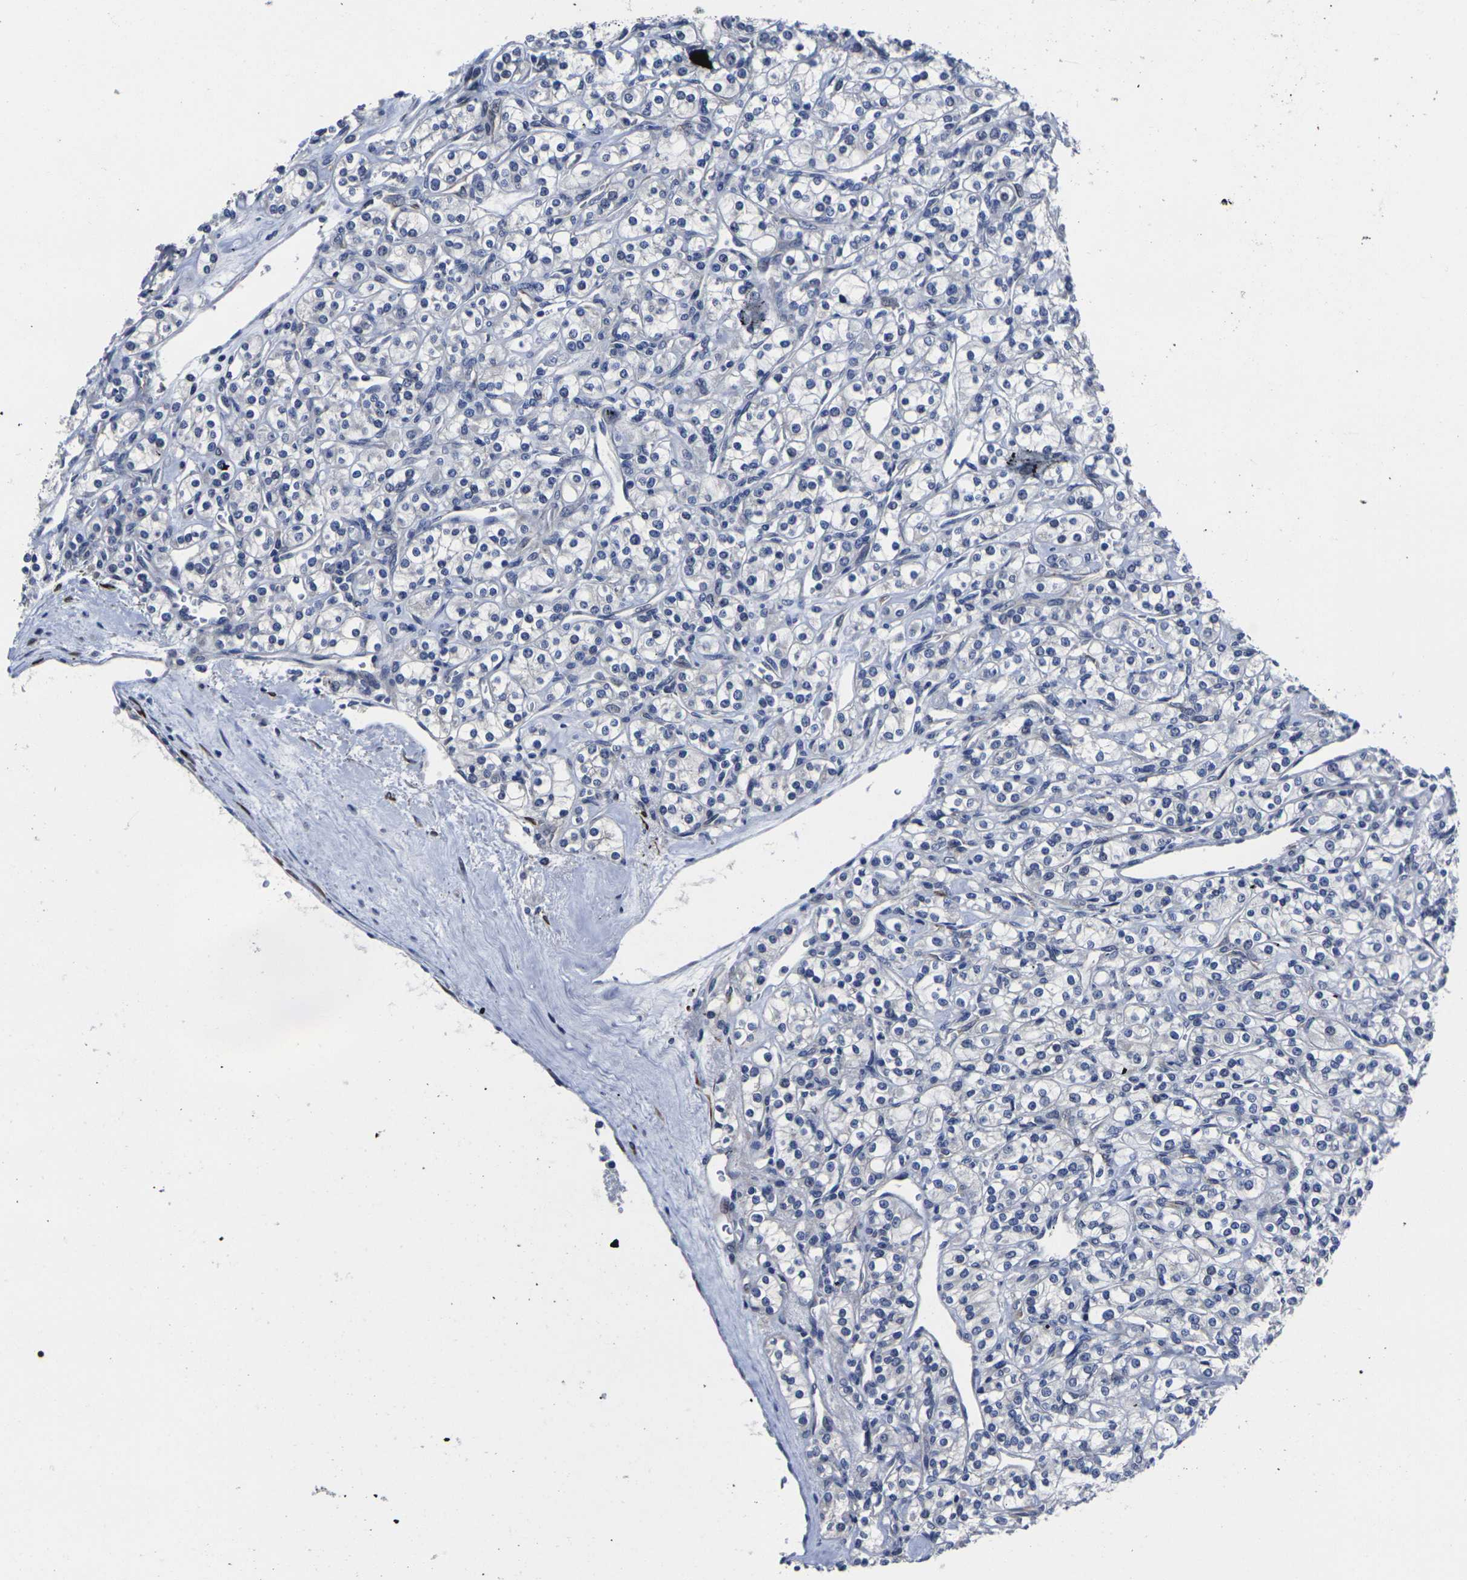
{"staining": {"intensity": "negative", "quantity": "none", "location": "none"}, "tissue": "renal cancer", "cell_type": "Tumor cells", "image_type": "cancer", "snomed": [{"axis": "morphology", "description": "Adenocarcinoma, NOS"}, {"axis": "topography", "description": "Kidney"}], "caption": "This histopathology image is of renal cancer (adenocarcinoma) stained with immunohistochemistry to label a protein in brown with the nuclei are counter-stained blue. There is no positivity in tumor cells.", "gene": "CYP2C8", "patient": {"sex": "male", "age": 77}}